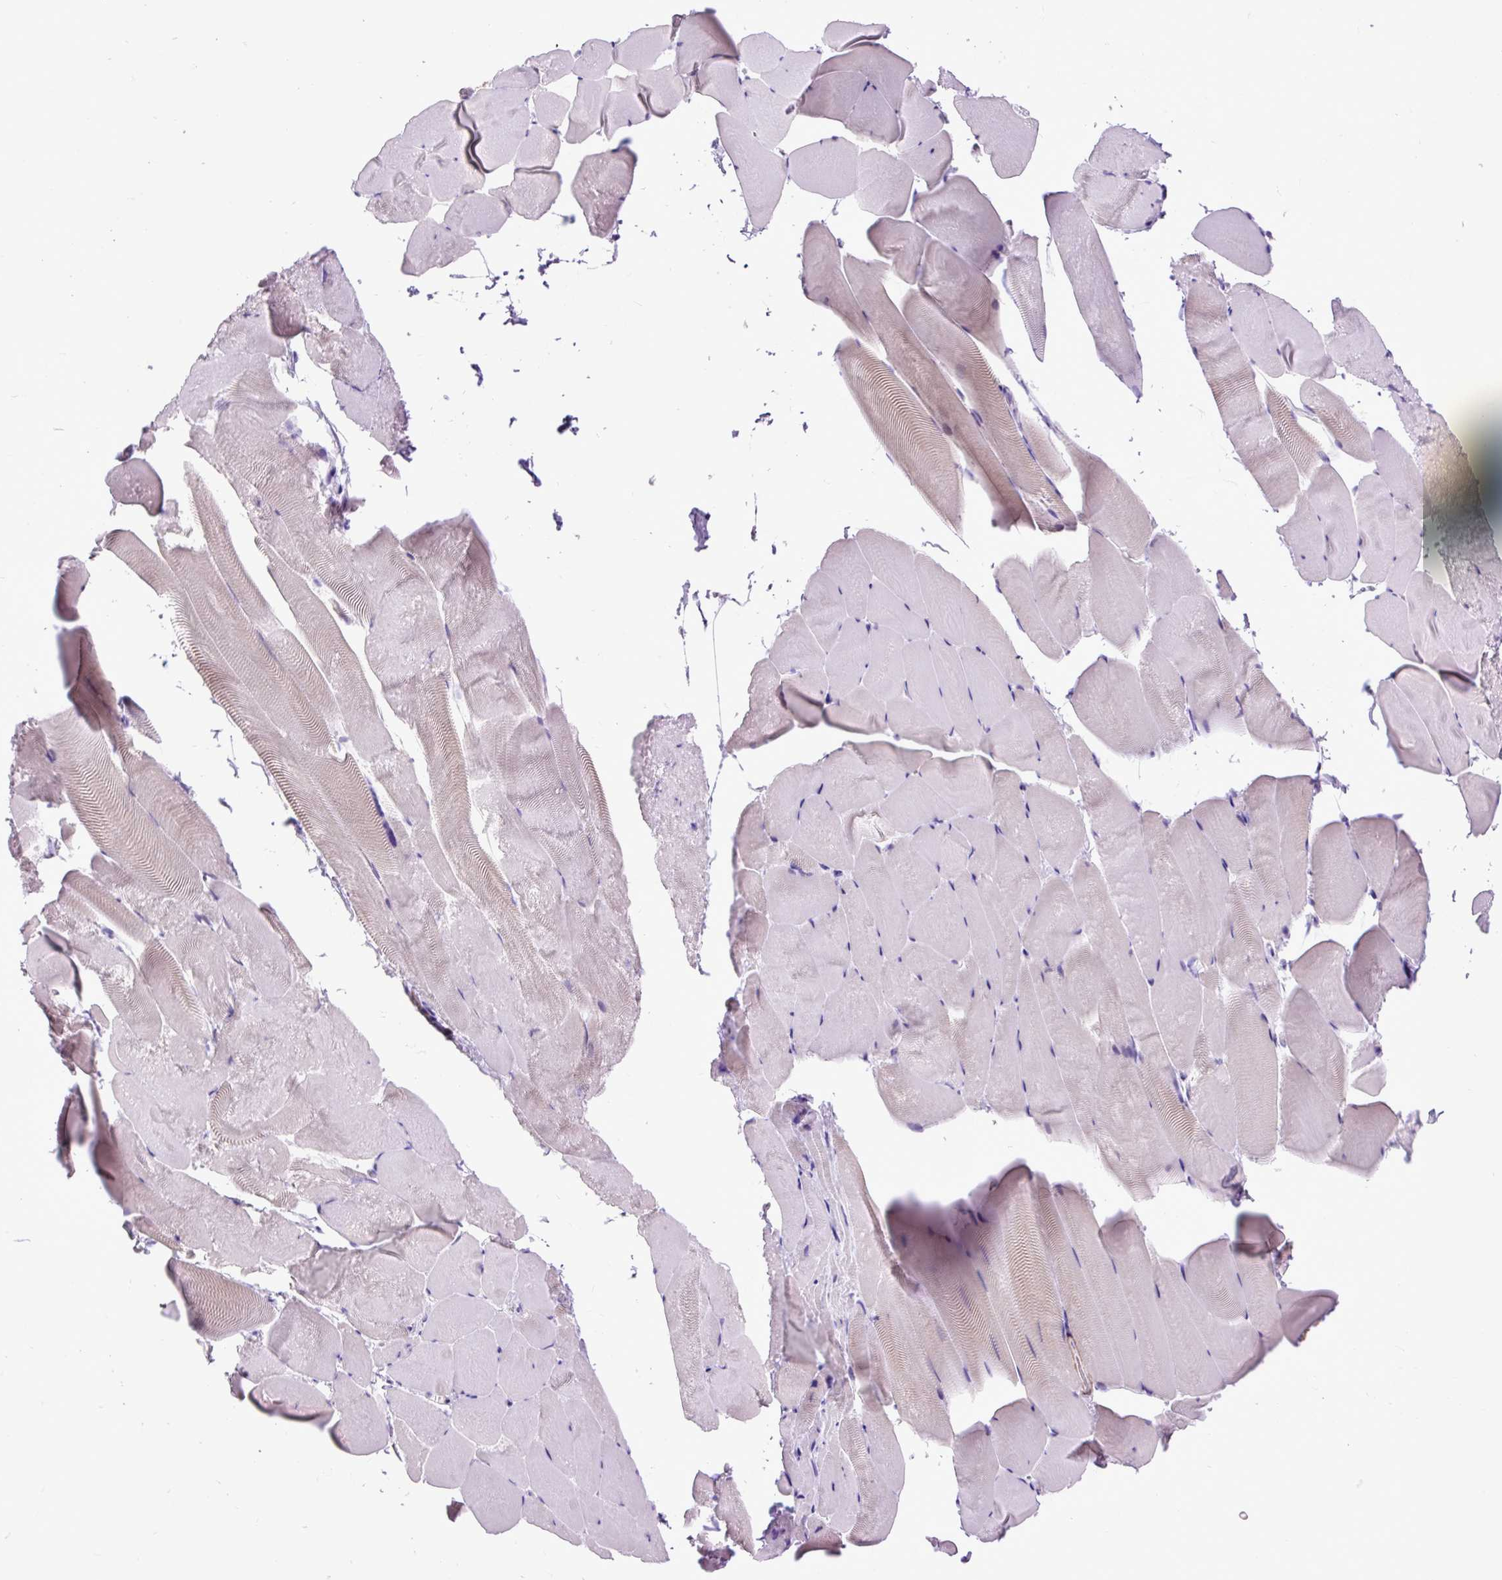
{"staining": {"intensity": "negative", "quantity": "none", "location": "none"}, "tissue": "skeletal muscle", "cell_type": "Myocytes", "image_type": "normal", "snomed": [{"axis": "morphology", "description": "Normal tissue, NOS"}, {"axis": "topography", "description": "Skeletal muscle"}], "caption": "Skeletal muscle was stained to show a protein in brown. There is no significant staining in myocytes. (Stains: DAB (3,3'-diaminobenzidine) IHC with hematoxylin counter stain, Microscopy: brightfield microscopy at high magnification).", "gene": "DPP6", "patient": {"sex": "female", "age": 64}}